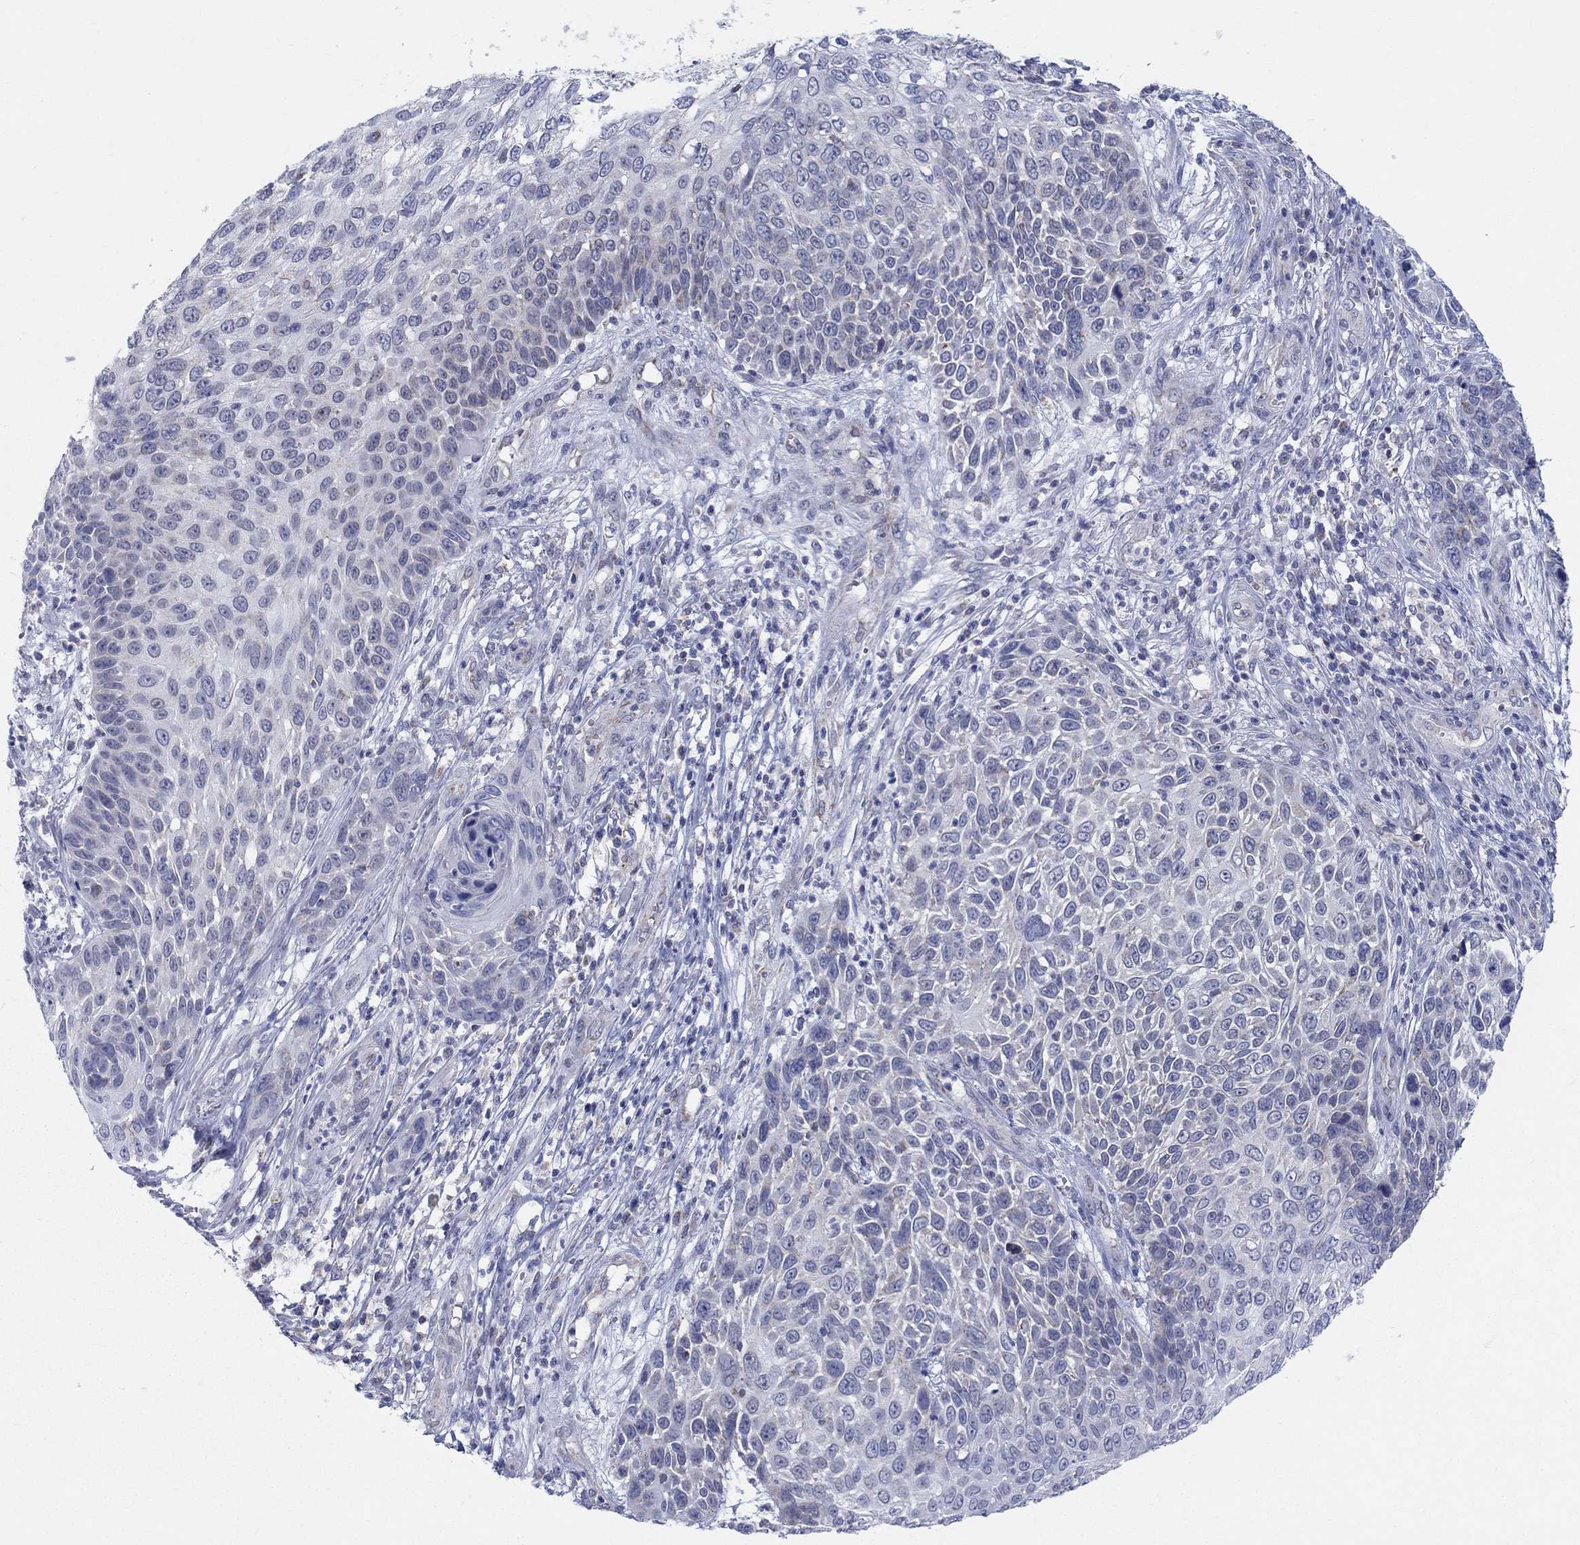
{"staining": {"intensity": "negative", "quantity": "none", "location": "none"}, "tissue": "skin cancer", "cell_type": "Tumor cells", "image_type": "cancer", "snomed": [{"axis": "morphology", "description": "Squamous cell carcinoma, NOS"}, {"axis": "topography", "description": "Skin"}], "caption": "High power microscopy image of an IHC micrograph of squamous cell carcinoma (skin), revealing no significant expression in tumor cells.", "gene": "KISS1R", "patient": {"sex": "male", "age": 92}}